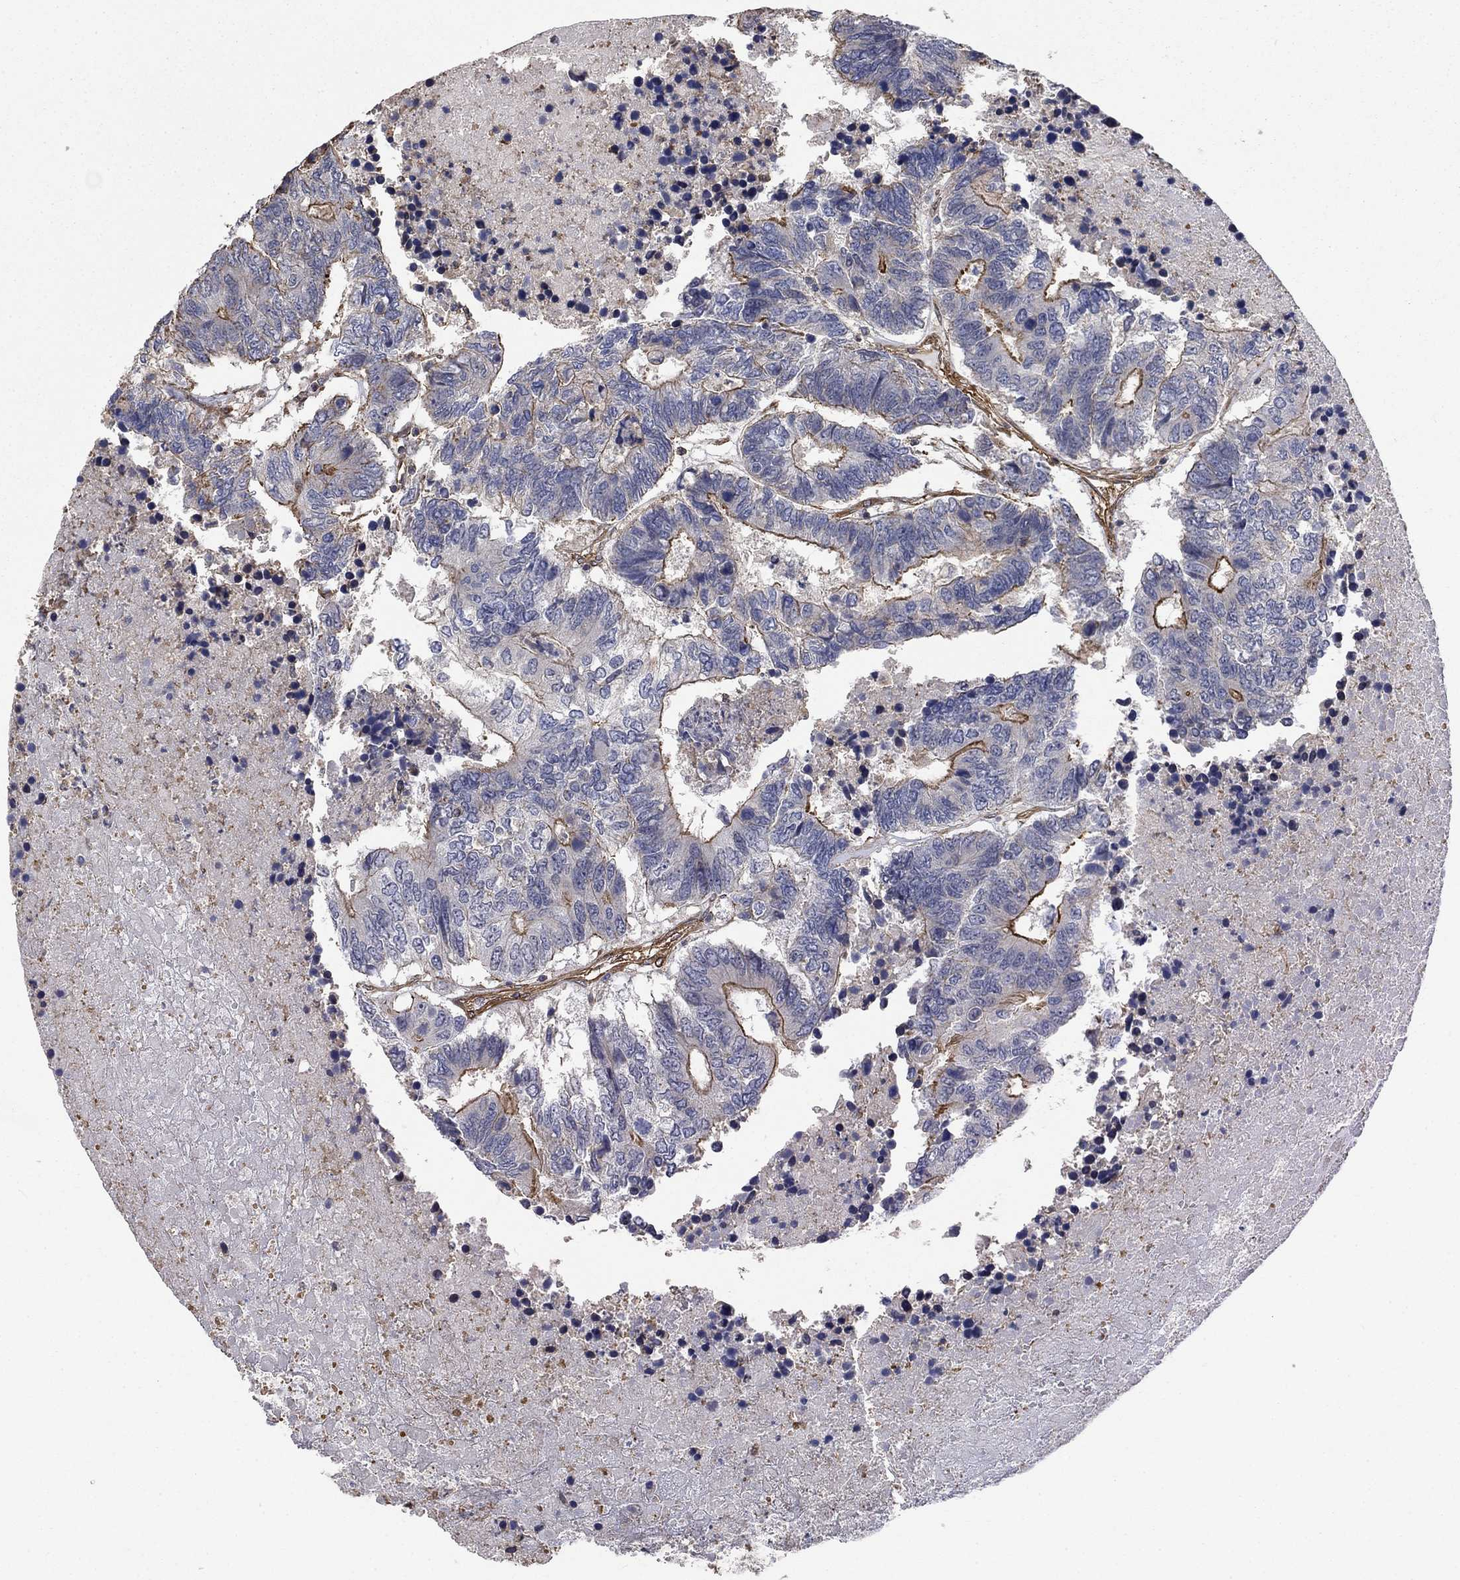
{"staining": {"intensity": "strong", "quantity": "25%-75%", "location": "cytoplasmic/membranous"}, "tissue": "colorectal cancer", "cell_type": "Tumor cells", "image_type": "cancer", "snomed": [{"axis": "morphology", "description": "Adenocarcinoma, NOS"}, {"axis": "topography", "description": "Colon"}], "caption": "DAB immunohistochemical staining of colorectal cancer (adenocarcinoma) displays strong cytoplasmic/membranous protein staining in approximately 25%-75% of tumor cells. The protein is stained brown, and the nuclei are stained in blue (DAB IHC with brightfield microscopy, high magnification).", "gene": "PDE3A", "patient": {"sex": "female", "age": 48}}